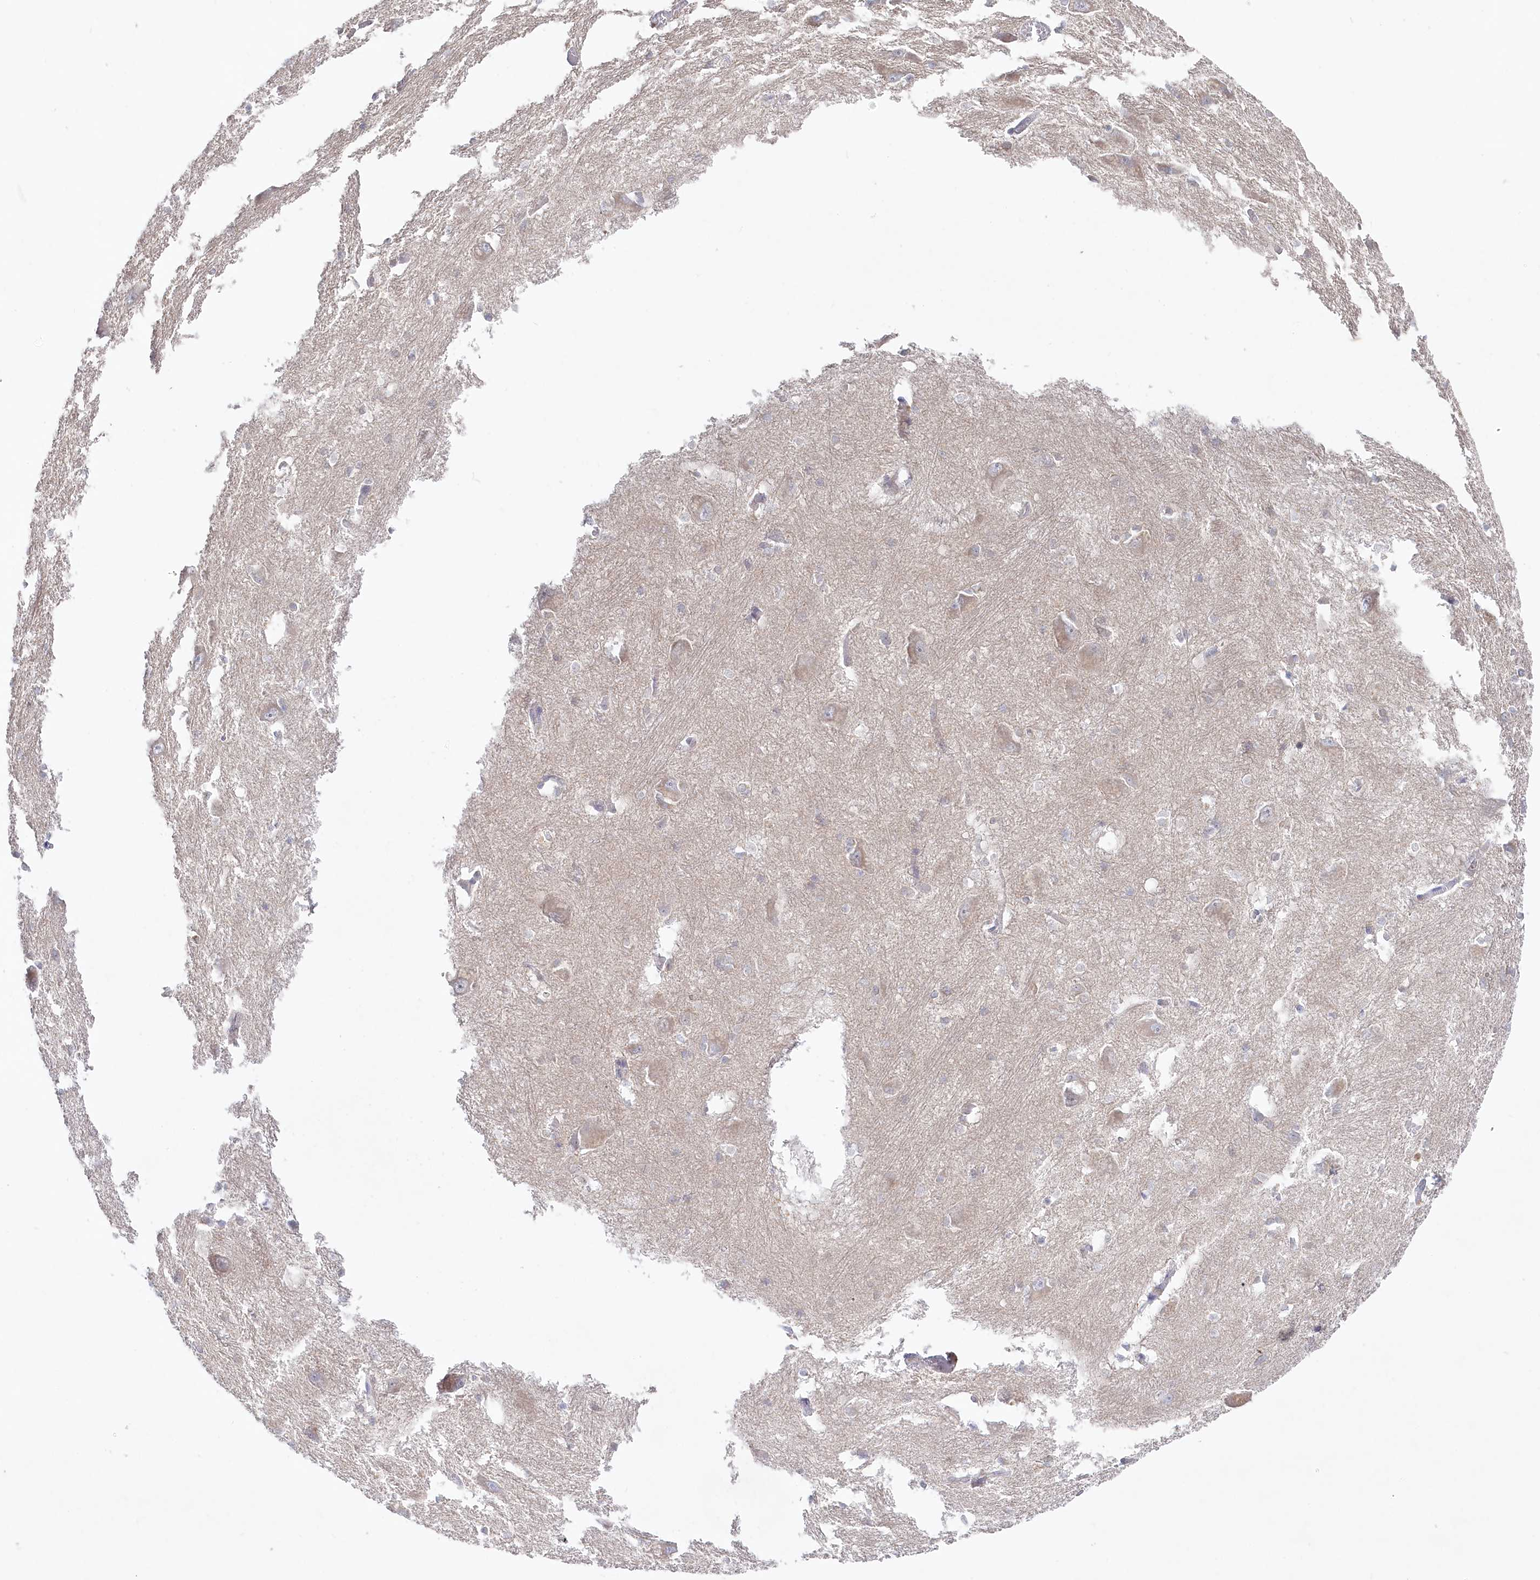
{"staining": {"intensity": "negative", "quantity": "none", "location": "none"}, "tissue": "caudate", "cell_type": "Glial cells", "image_type": "normal", "snomed": [{"axis": "morphology", "description": "Normal tissue, NOS"}, {"axis": "topography", "description": "Lateral ventricle wall"}], "caption": "IHC image of unremarkable caudate stained for a protein (brown), which reveals no expression in glial cells. (Immunohistochemistry (ihc), brightfield microscopy, high magnification).", "gene": "AAMDC", "patient": {"sex": "male", "age": 37}}